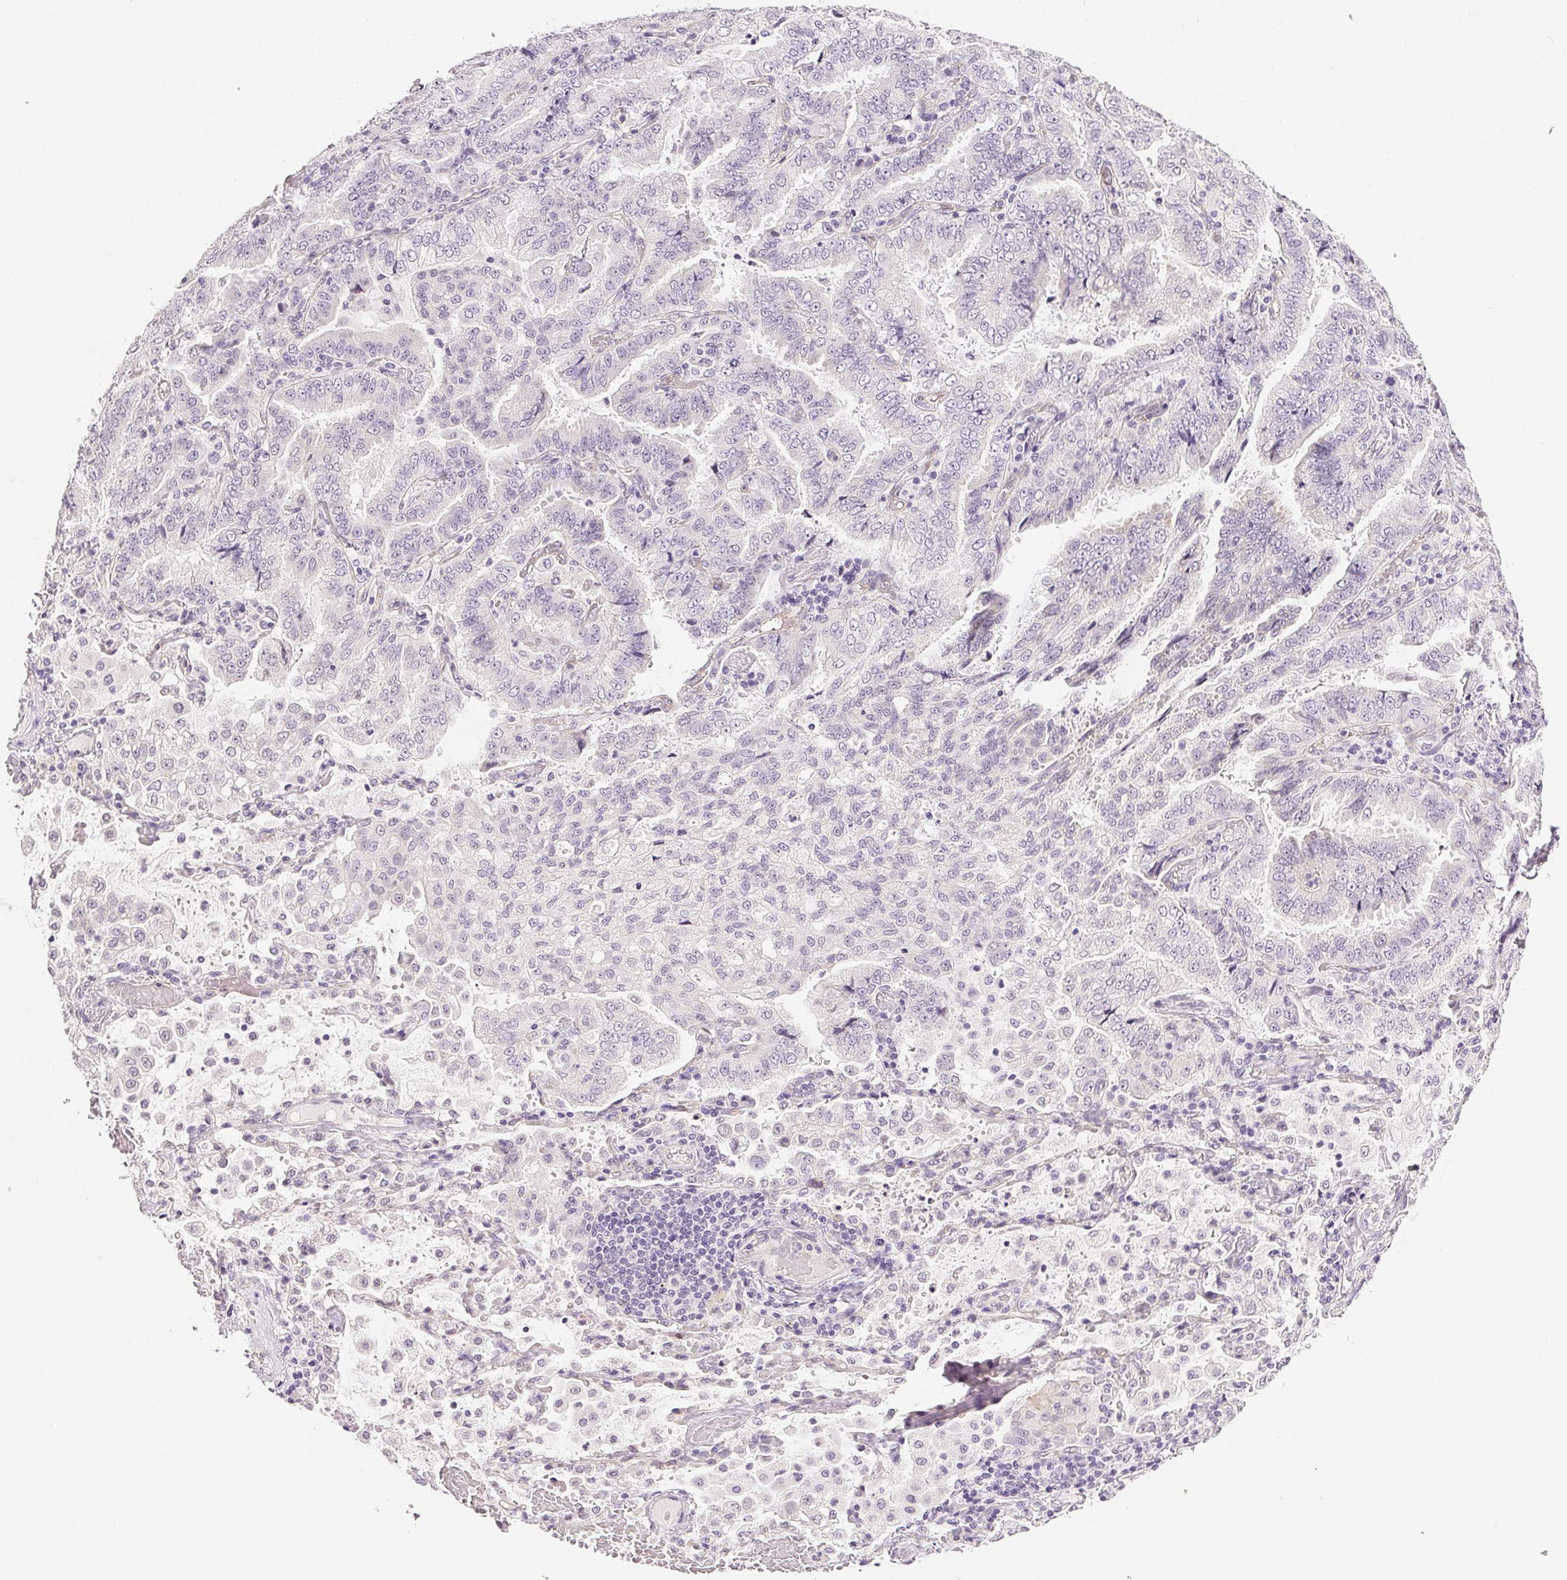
{"staining": {"intensity": "negative", "quantity": "none", "location": "none"}, "tissue": "lung cancer", "cell_type": "Tumor cells", "image_type": "cancer", "snomed": [{"axis": "morphology", "description": "Aneuploidy"}, {"axis": "morphology", "description": "Adenocarcinoma, NOS"}, {"axis": "morphology", "description": "Adenocarcinoma, metastatic, NOS"}, {"axis": "topography", "description": "Lymph node"}, {"axis": "topography", "description": "Lung"}], "caption": "Immunohistochemical staining of lung cancer shows no significant positivity in tumor cells.", "gene": "PLCB1", "patient": {"sex": "female", "age": 48}}